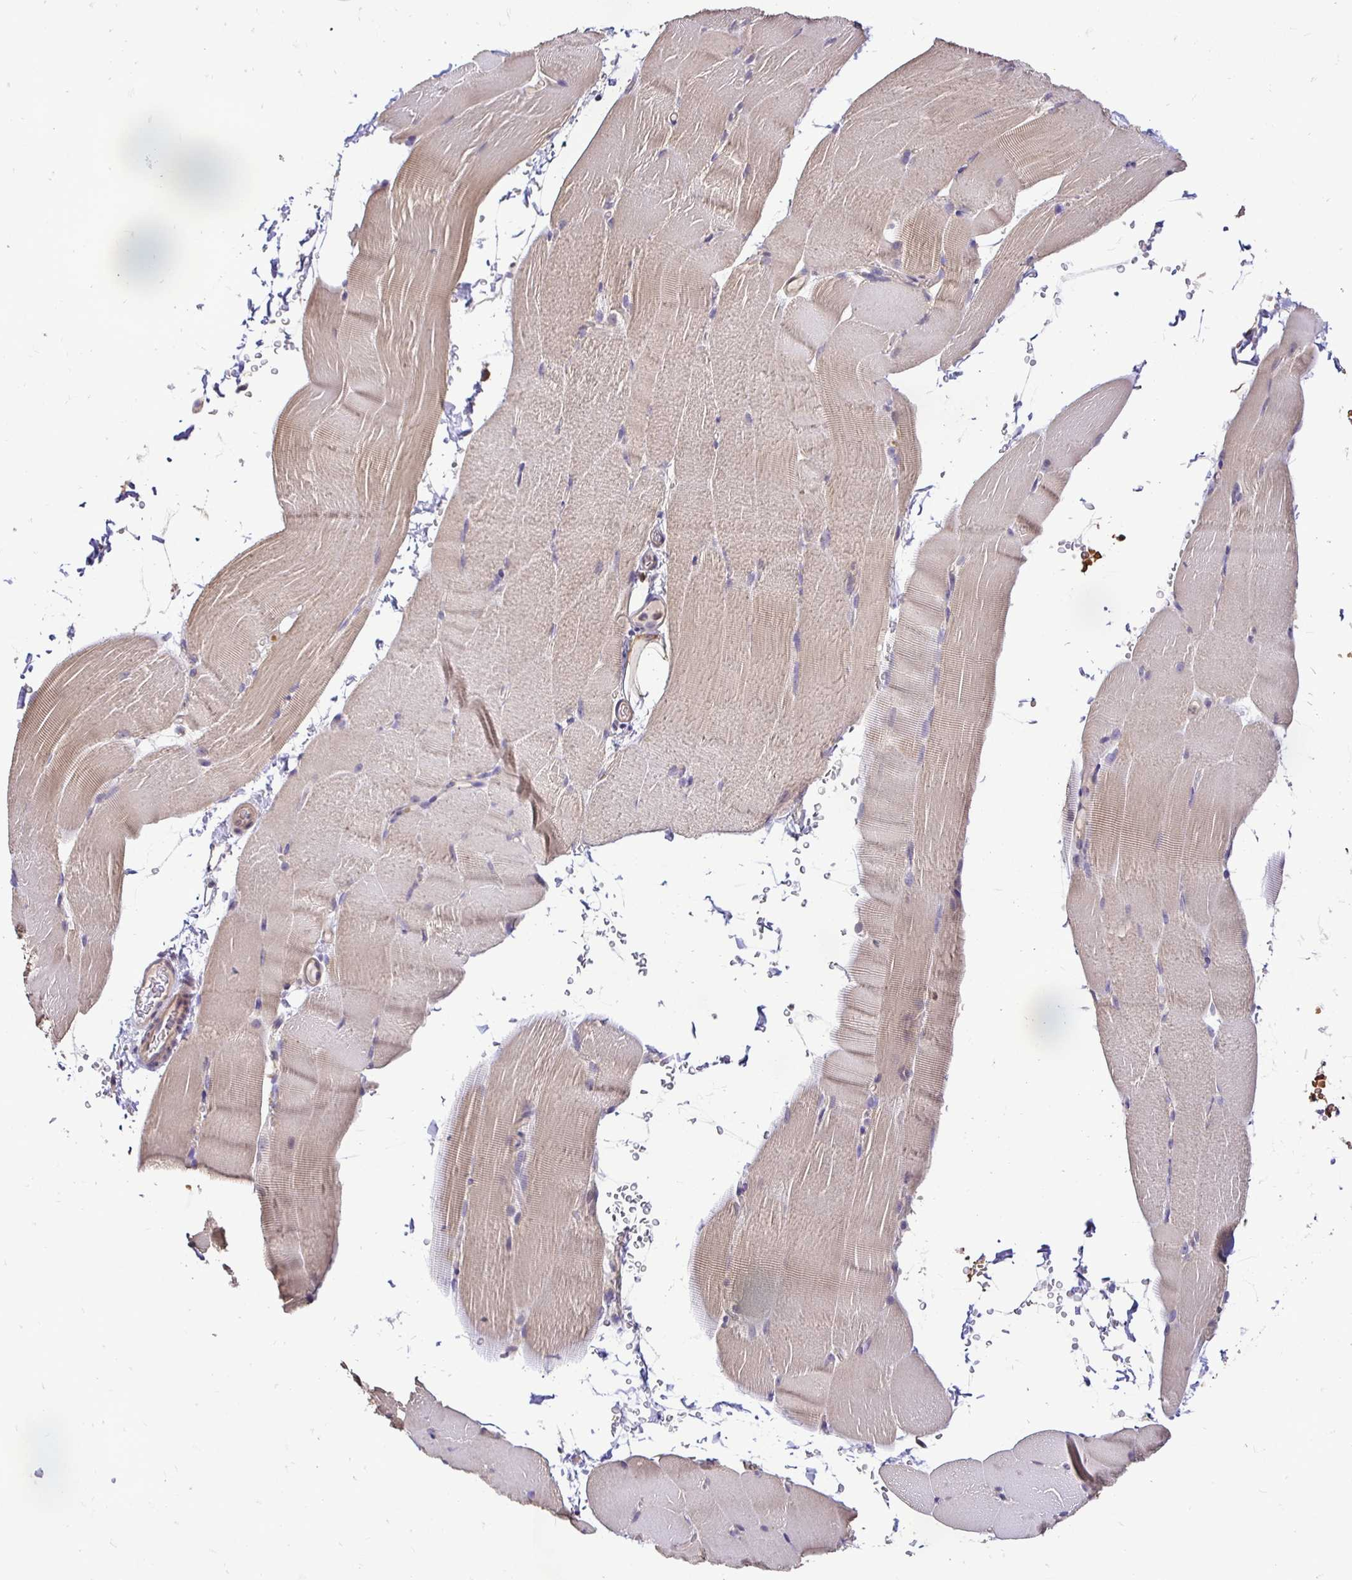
{"staining": {"intensity": "weak", "quantity": "25%-75%", "location": "cytoplasmic/membranous"}, "tissue": "skeletal muscle", "cell_type": "Myocytes", "image_type": "normal", "snomed": [{"axis": "morphology", "description": "Normal tissue, NOS"}, {"axis": "topography", "description": "Skeletal muscle"}], "caption": "This micrograph reveals unremarkable skeletal muscle stained with immunohistochemistry (IHC) to label a protein in brown. The cytoplasmic/membranous of myocytes show weak positivity for the protein. Nuclei are counter-stained blue.", "gene": "SLC9A1", "patient": {"sex": "female", "age": 37}}